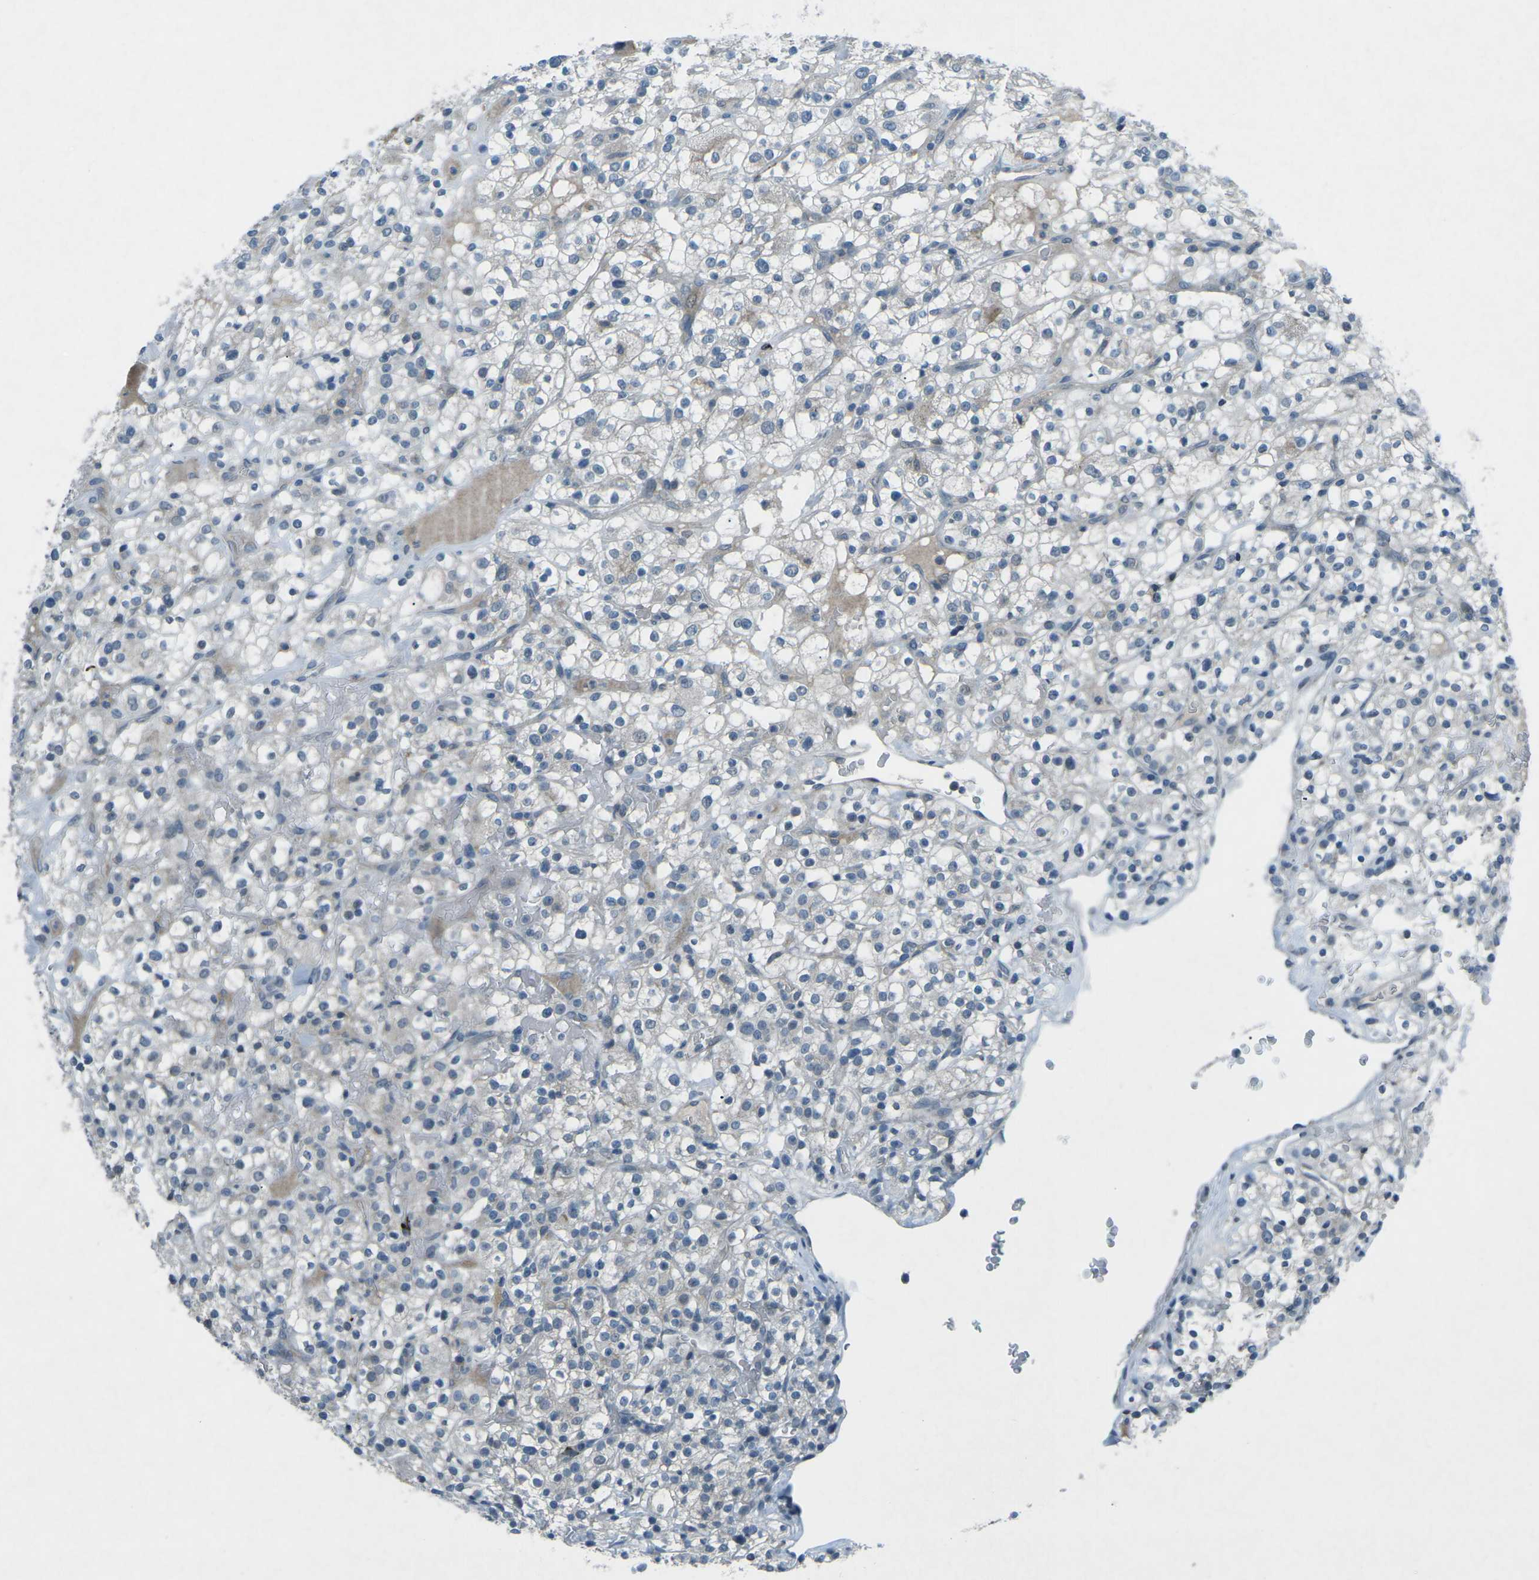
{"staining": {"intensity": "negative", "quantity": "none", "location": "none"}, "tissue": "renal cancer", "cell_type": "Tumor cells", "image_type": "cancer", "snomed": [{"axis": "morphology", "description": "Normal tissue, NOS"}, {"axis": "morphology", "description": "Adenocarcinoma, NOS"}, {"axis": "topography", "description": "Kidney"}], "caption": "IHC photomicrograph of neoplastic tissue: renal cancer stained with DAB (3,3'-diaminobenzidine) exhibits no significant protein positivity in tumor cells.", "gene": "PRKCA", "patient": {"sex": "female", "age": 72}}